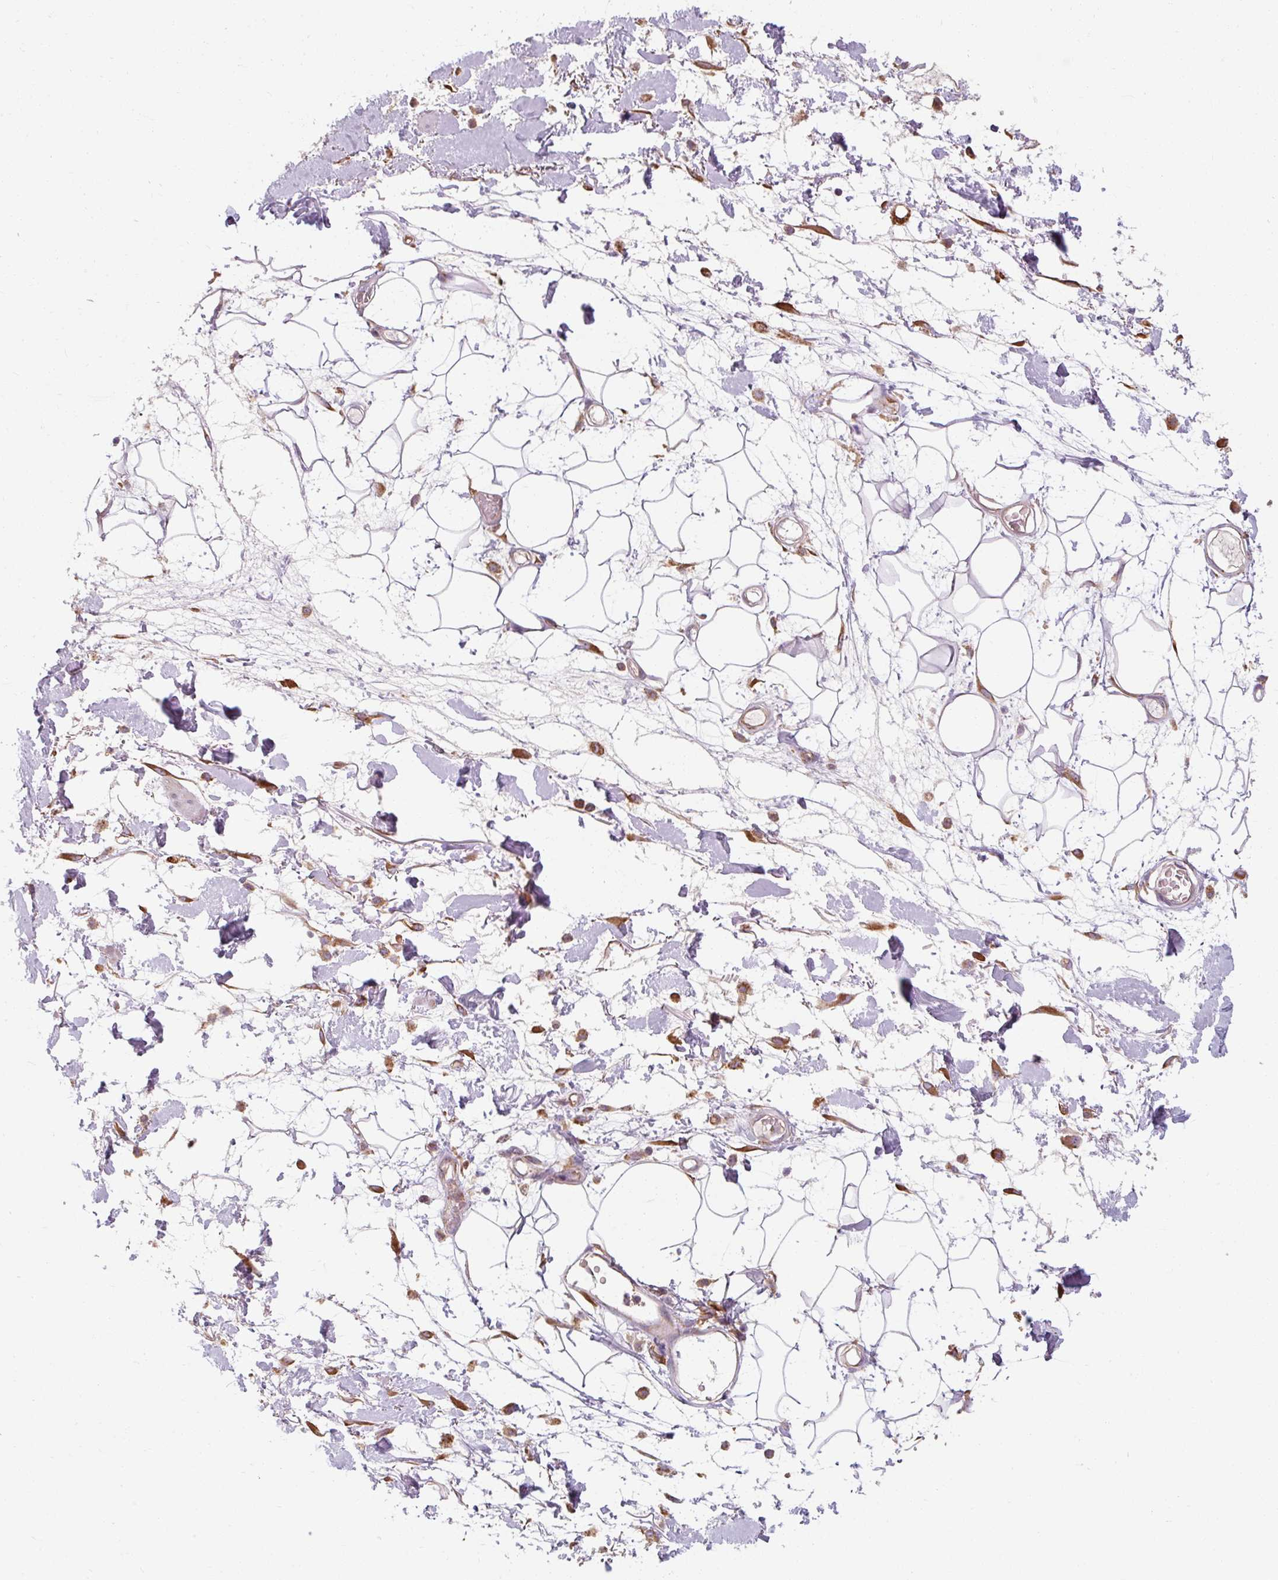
{"staining": {"intensity": "negative", "quantity": "none", "location": "none"}, "tissue": "adipose tissue", "cell_type": "Adipocytes", "image_type": "normal", "snomed": [{"axis": "morphology", "description": "Normal tissue, NOS"}, {"axis": "topography", "description": "Vulva"}, {"axis": "topography", "description": "Peripheral nerve tissue"}], "caption": "DAB immunohistochemical staining of benign adipose tissue demonstrates no significant staining in adipocytes. (Stains: DAB immunohistochemistry (IHC) with hematoxylin counter stain, Microscopy: brightfield microscopy at high magnification).", "gene": "TBC1D4", "patient": {"sex": "female", "age": 68}}